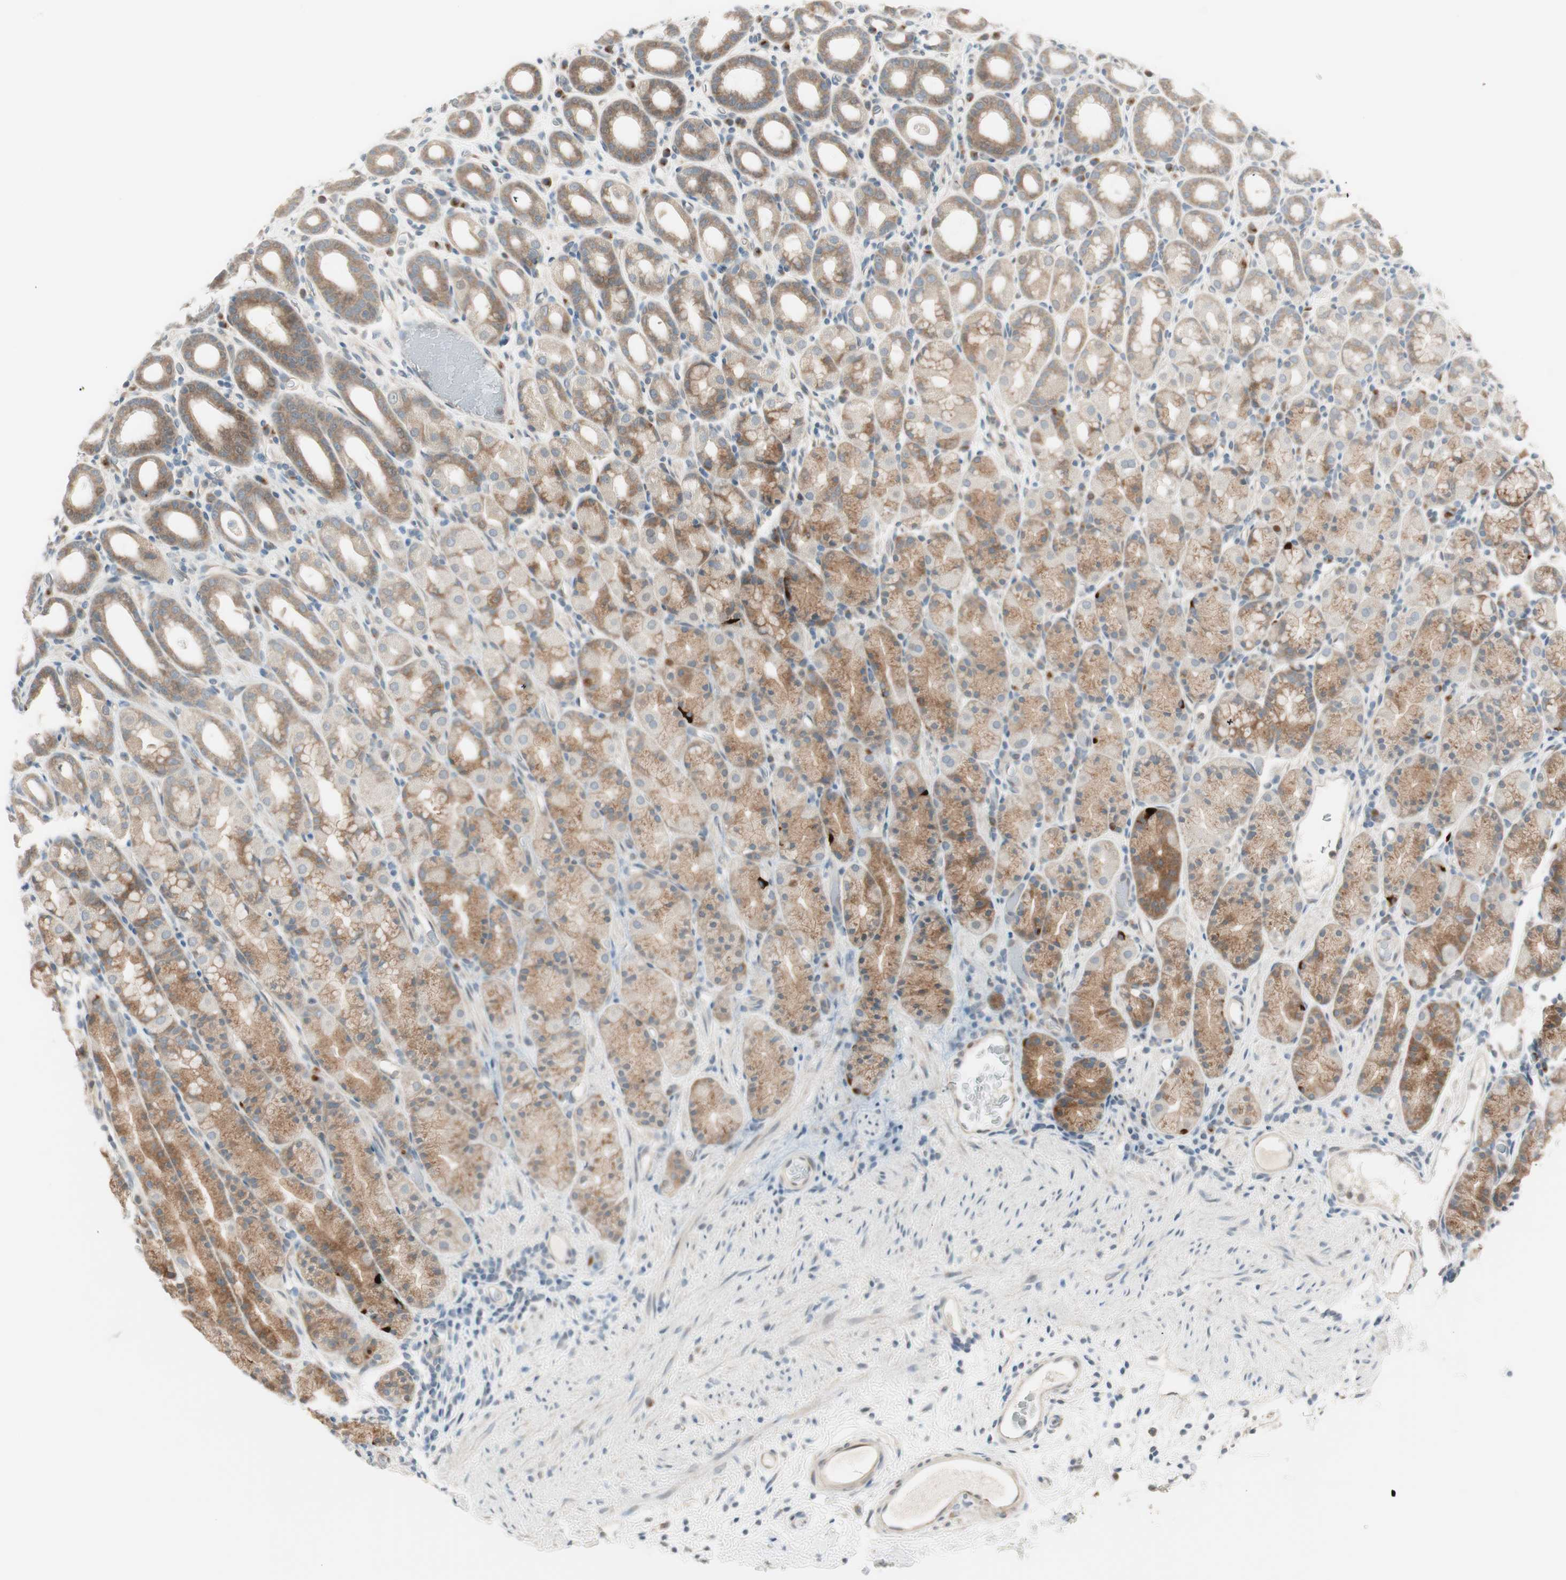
{"staining": {"intensity": "moderate", "quantity": ">75%", "location": "cytoplasmic/membranous"}, "tissue": "stomach", "cell_type": "Glandular cells", "image_type": "normal", "snomed": [{"axis": "morphology", "description": "Normal tissue, NOS"}, {"axis": "topography", "description": "Stomach, upper"}], "caption": "Immunohistochemical staining of normal stomach exhibits moderate cytoplasmic/membranous protein positivity in about >75% of glandular cells. The staining is performed using DAB (3,3'-diaminobenzidine) brown chromogen to label protein expression. The nuclei are counter-stained blue using hematoxylin.", "gene": "CGRRF1", "patient": {"sex": "male", "age": 68}}